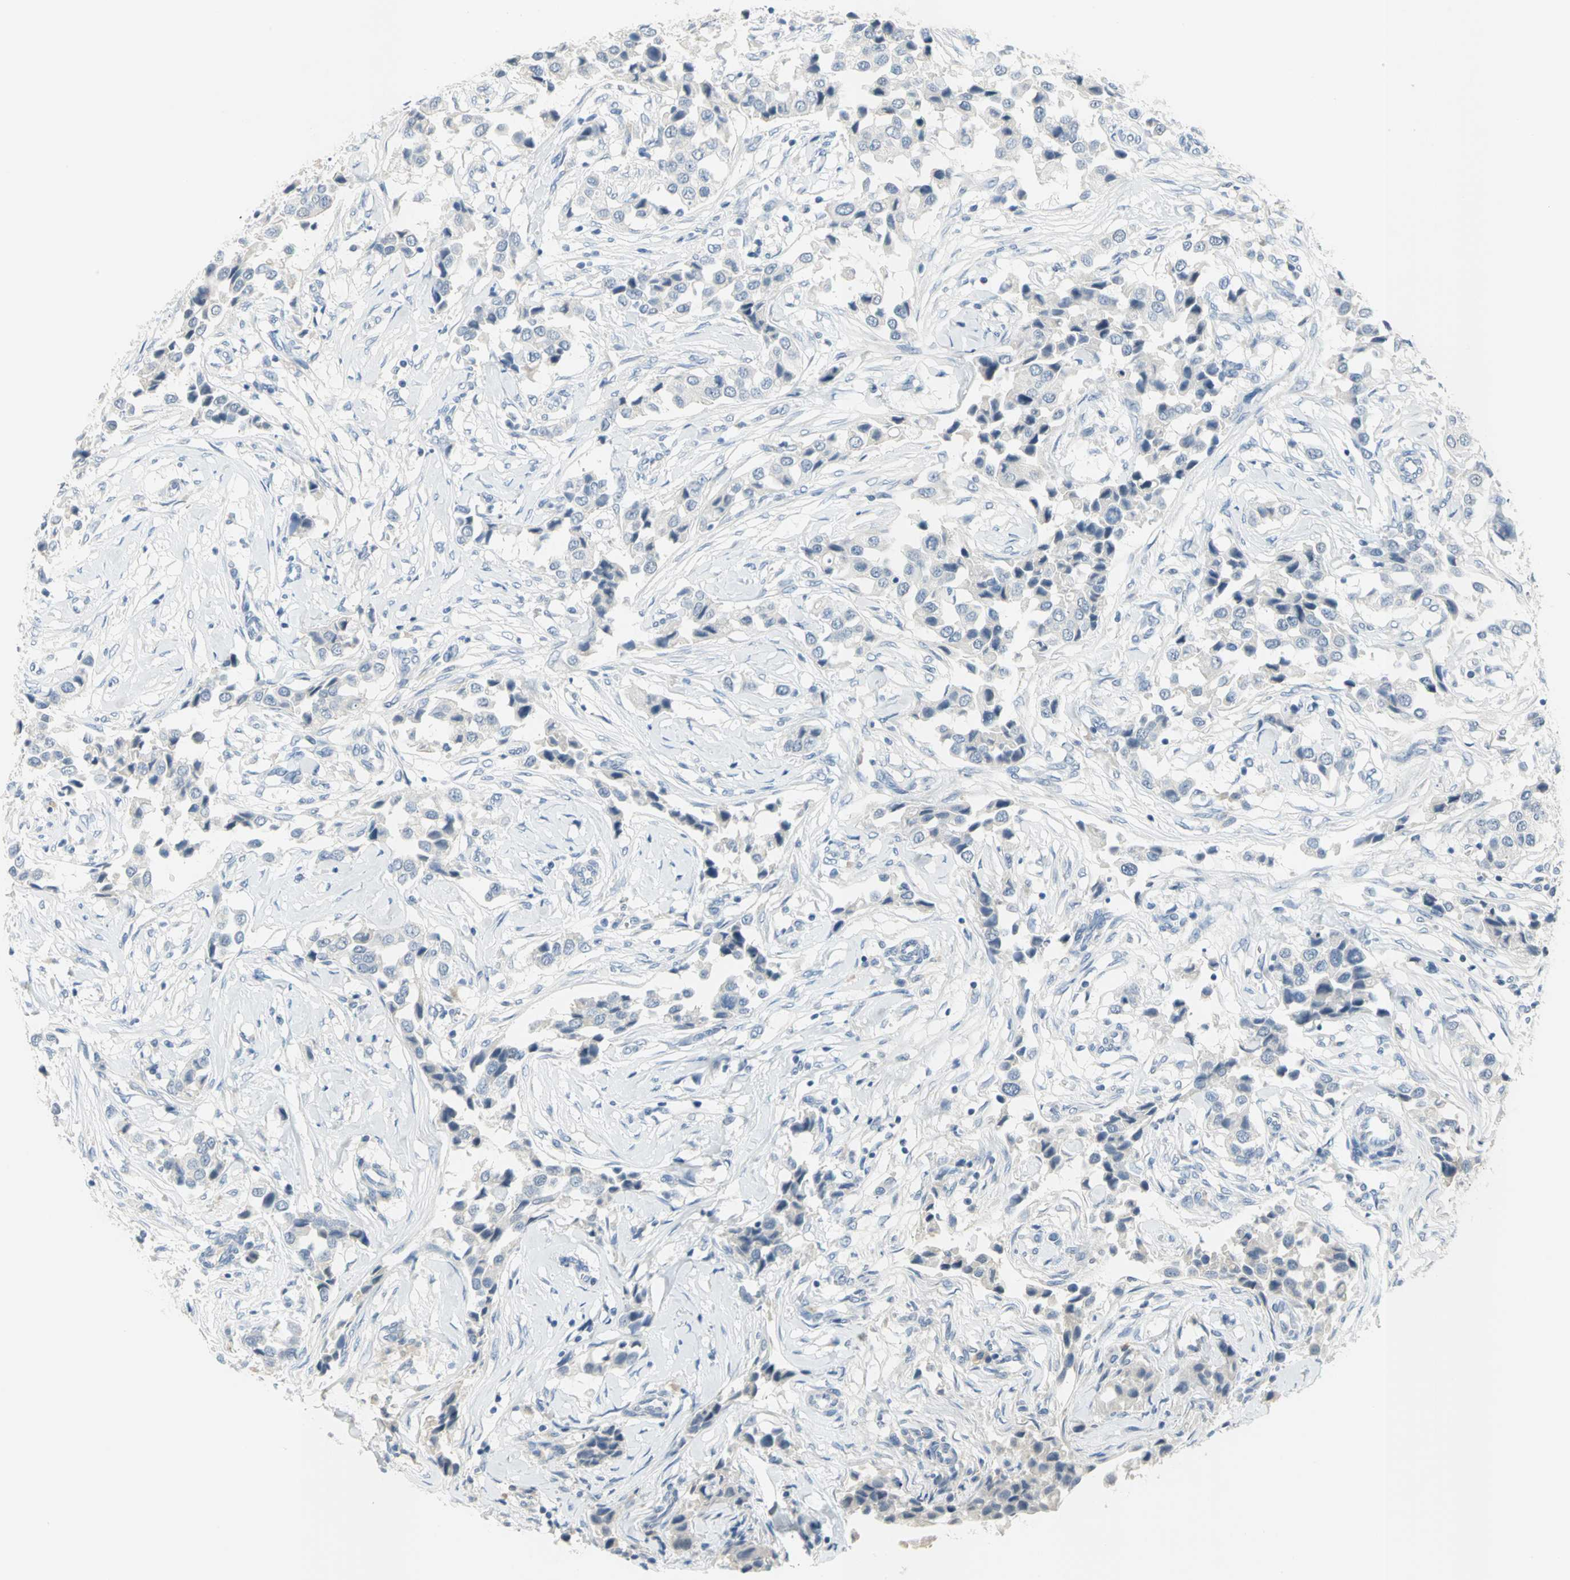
{"staining": {"intensity": "negative", "quantity": "none", "location": "none"}, "tissue": "breast cancer", "cell_type": "Tumor cells", "image_type": "cancer", "snomed": [{"axis": "morphology", "description": "Duct carcinoma"}, {"axis": "topography", "description": "Breast"}], "caption": "Immunohistochemistry of human breast cancer (invasive ductal carcinoma) reveals no positivity in tumor cells.", "gene": "ZIC1", "patient": {"sex": "female", "age": 80}}